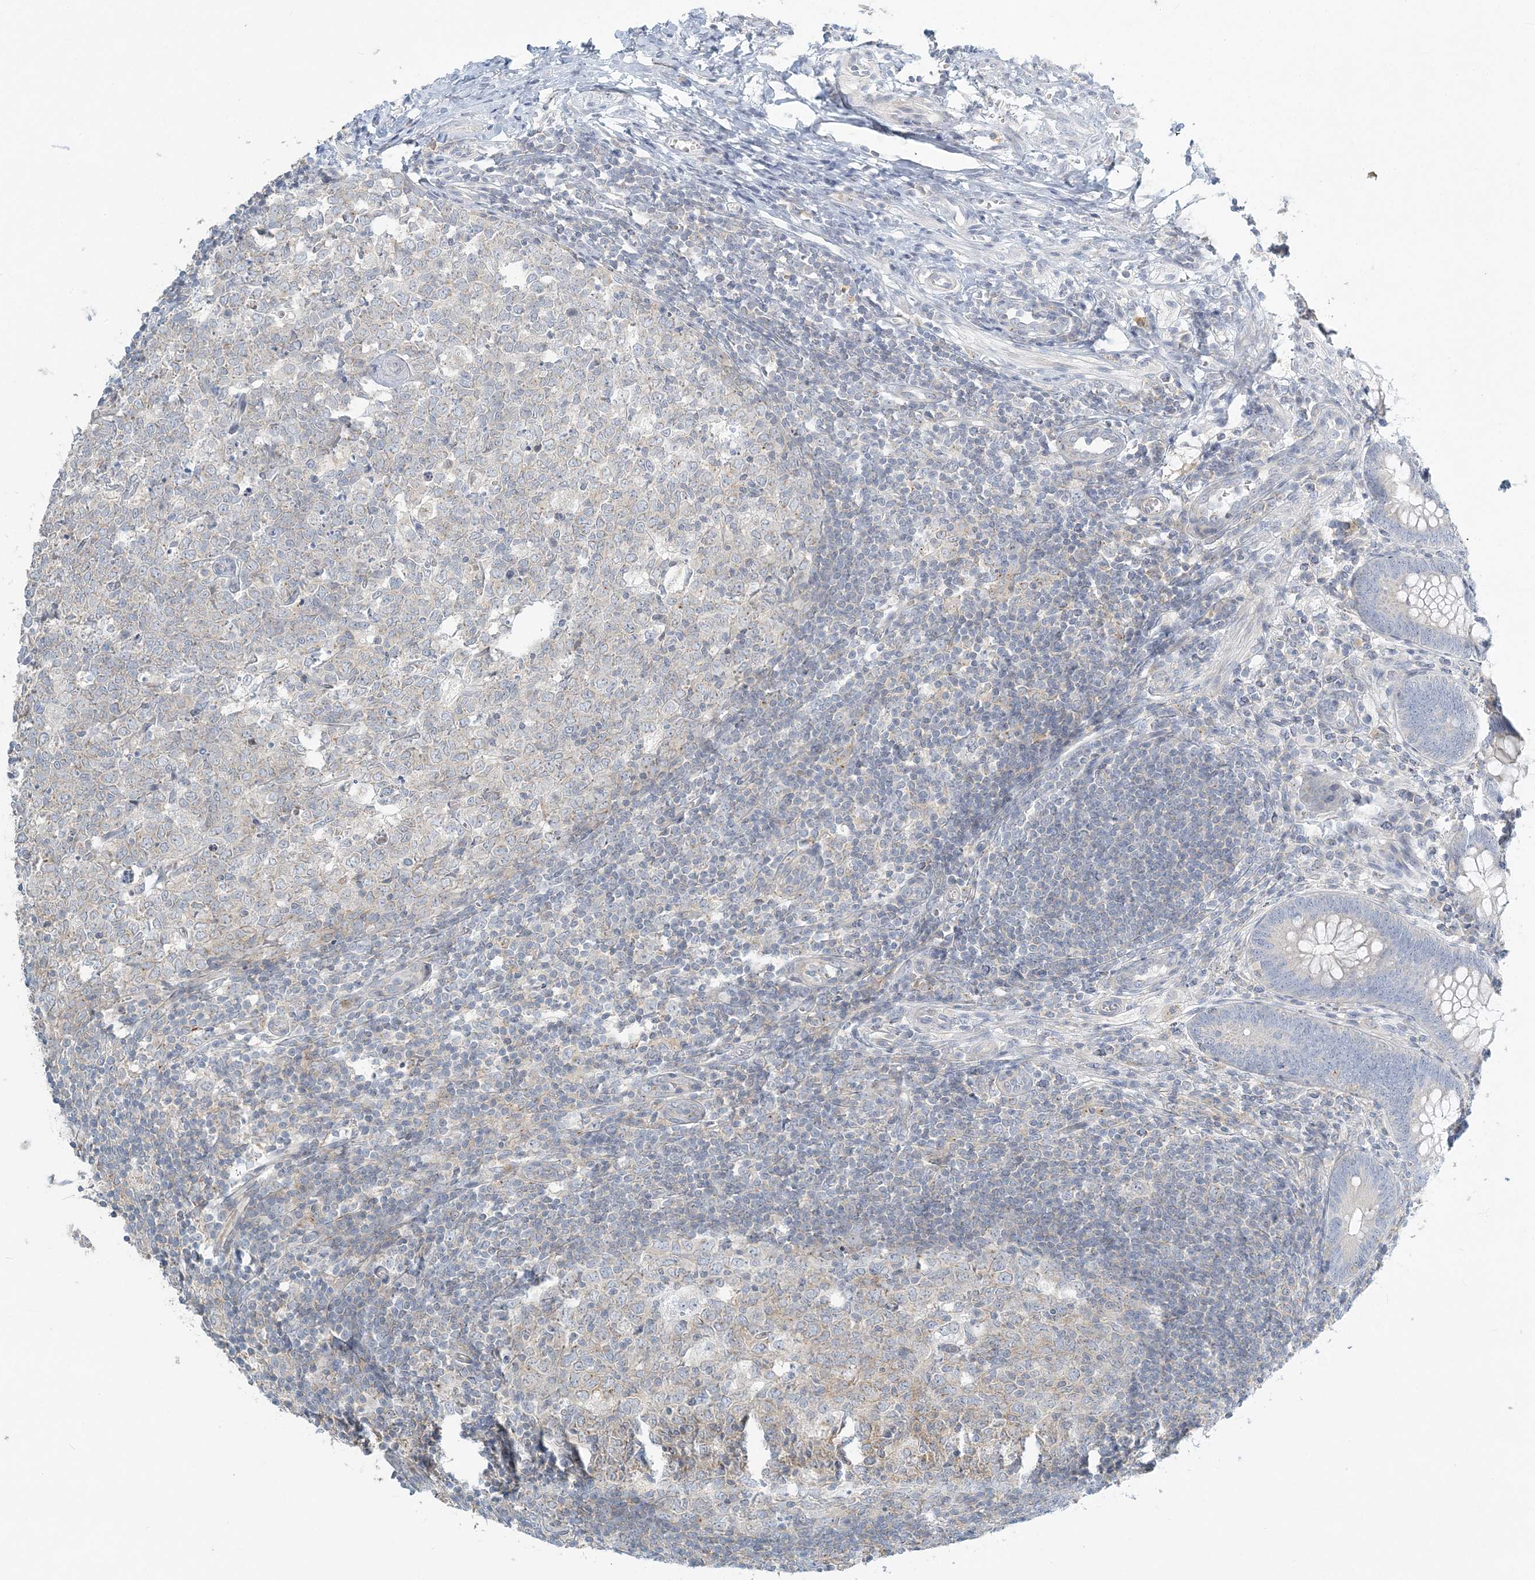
{"staining": {"intensity": "negative", "quantity": "none", "location": "none"}, "tissue": "appendix", "cell_type": "Glandular cells", "image_type": "normal", "snomed": [{"axis": "morphology", "description": "Normal tissue, NOS"}, {"axis": "topography", "description": "Appendix"}], "caption": "This photomicrograph is of normal appendix stained with IHC to label a protein in brown with the nuclei are counter-stained blue. There is no staining in glandular cells. (Immunohistochemistry, brightfield microscopy, high magnification).", "gene": "NAA11", "patient": {"sex": "male", "age": 14}}